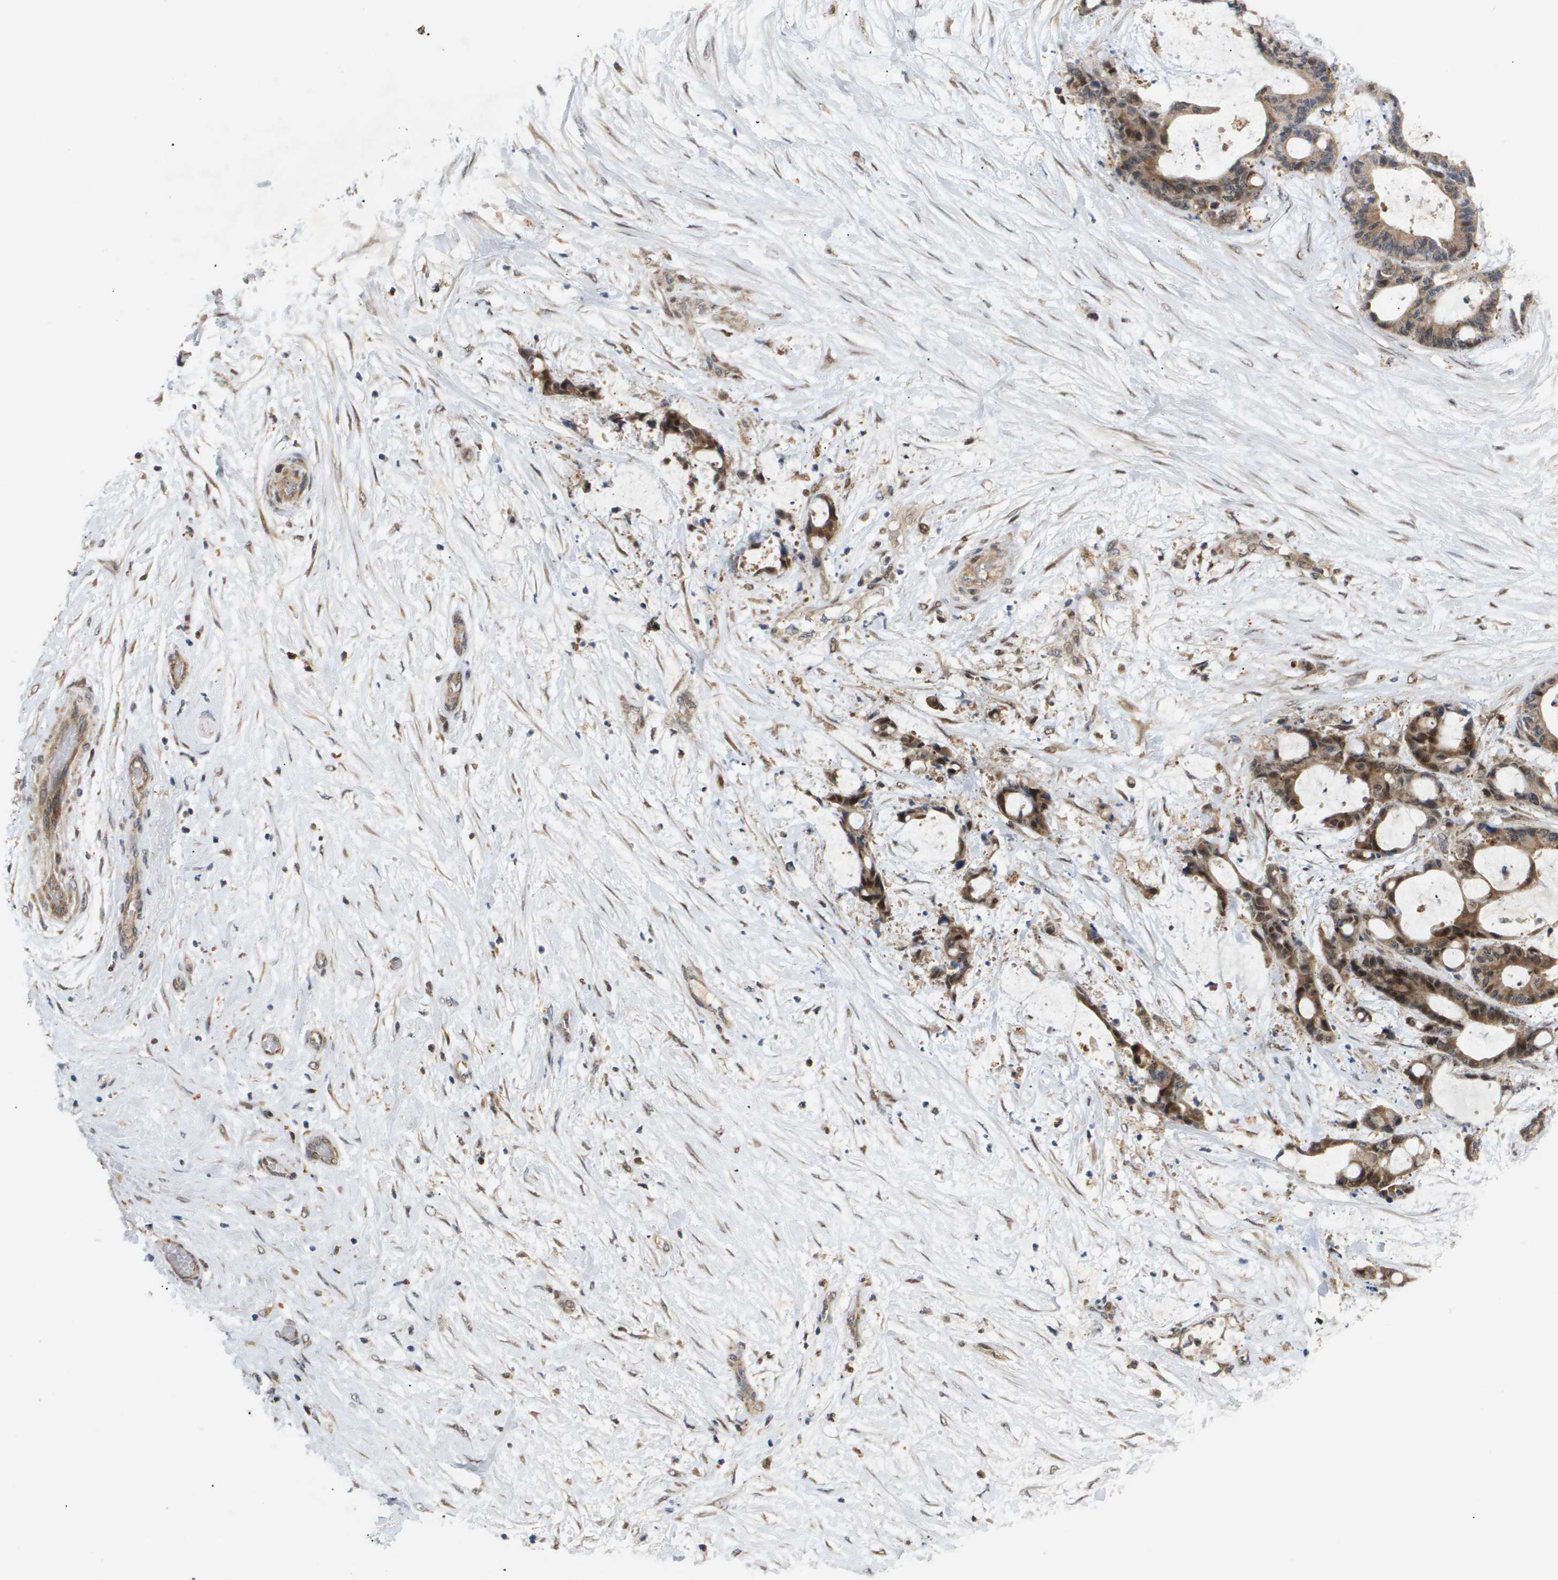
{"staining": {"intensity": "moderate", "quantity": ">75%", "location": "cytoplasmic/membranous,nuclear"}, "tissue": "liver cancer", "cell_type": "Tumor cells", "image_type": "cancer", "snomed": [{"axis": "morphology", "description": "Cholangiocarcinoma"}, {"axis": "topography", "description": "Liver"}], "caption": "Moderate cytoplasmic/membranous and nuclear protein expression is identified in about >75% of tumor cells in liver cancer (cholangiocarcinoma). Immunohistochemistry stains the protein in brown and the nuclei are stained blue.", "gene": "PDGFB", "patient": {"sex": "female", "age": 73}}